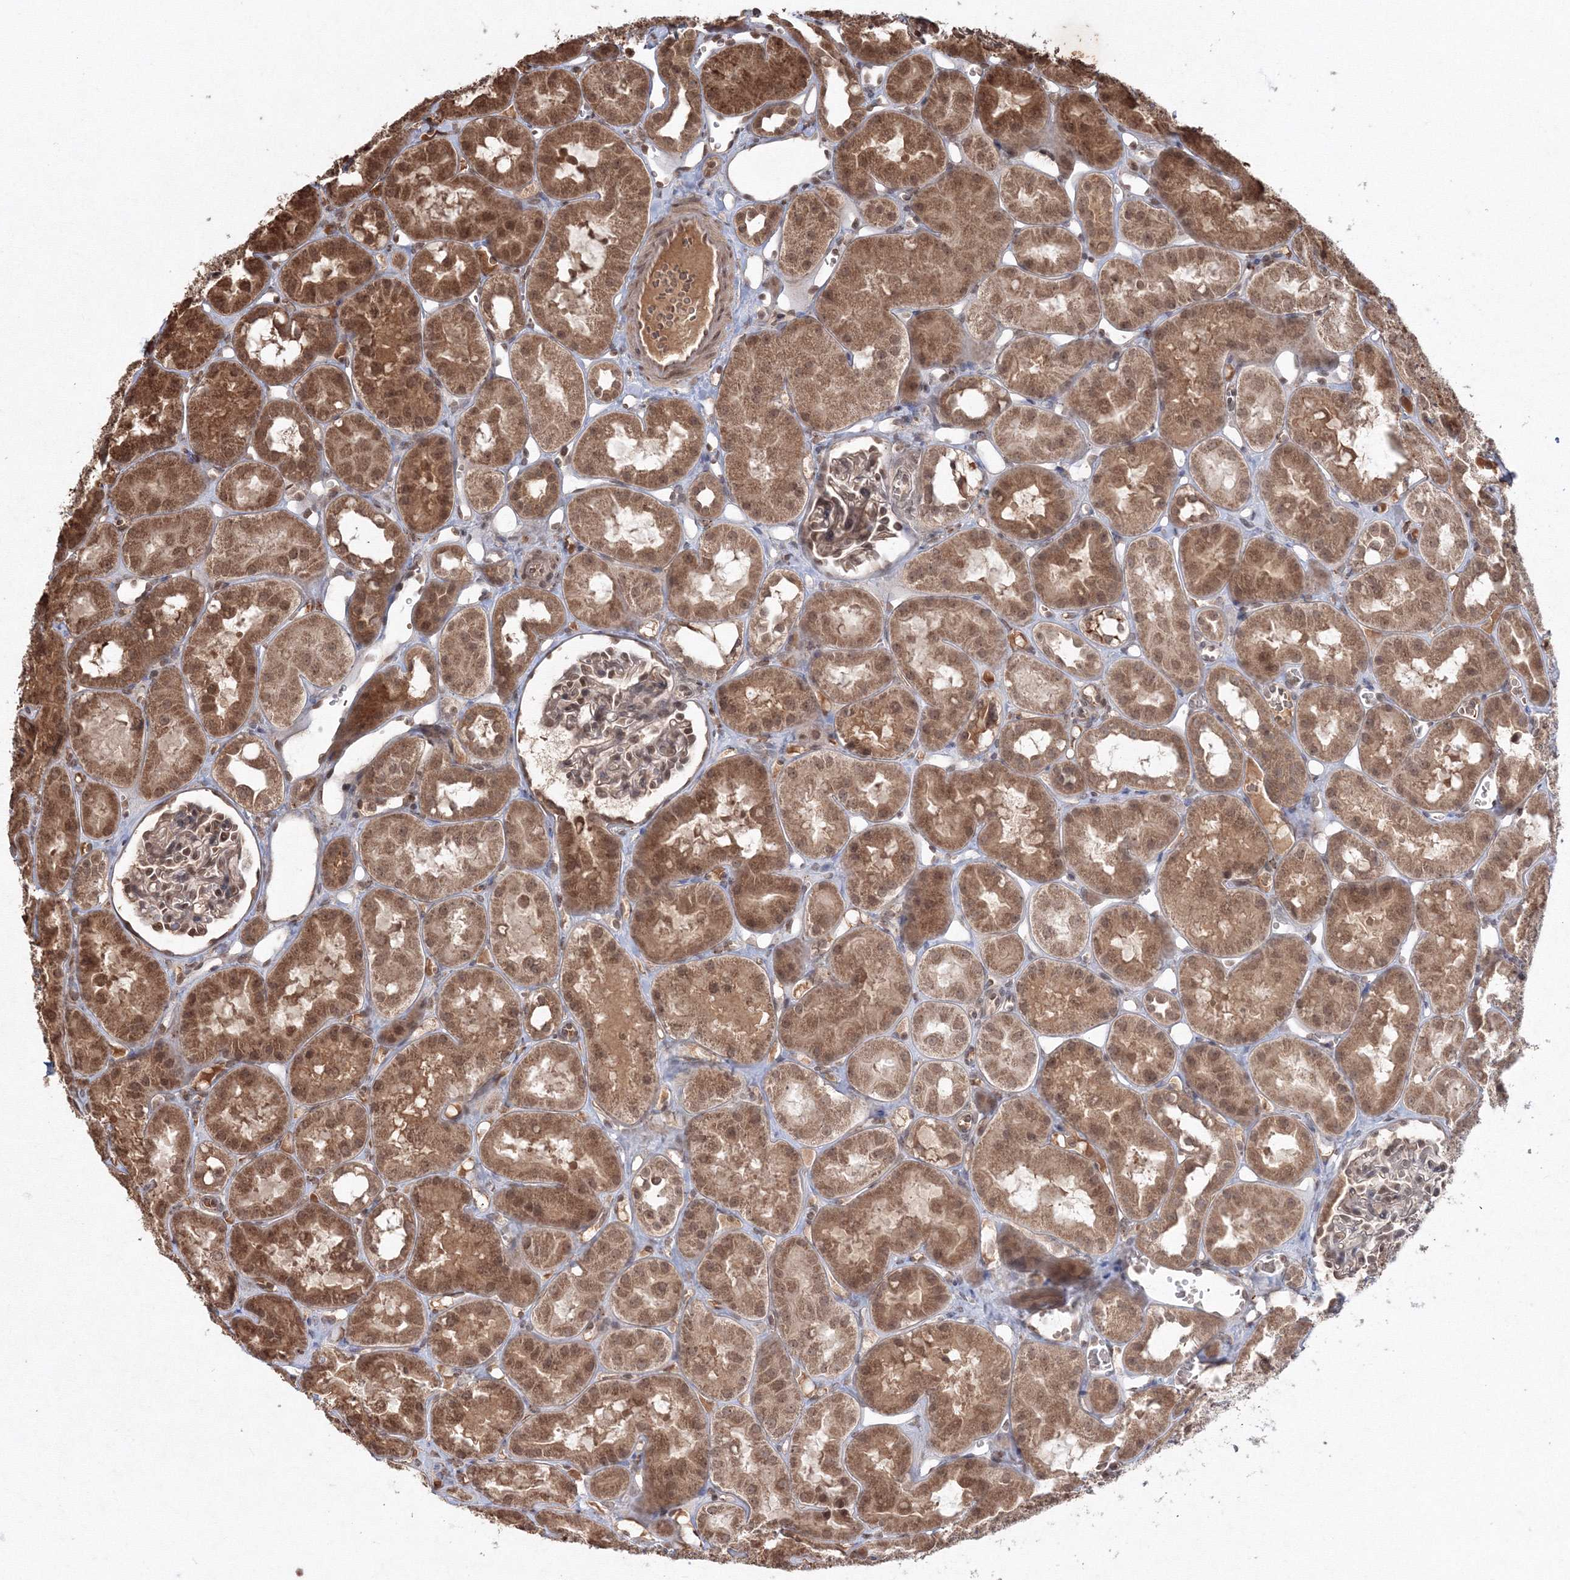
{"staining": {"intensity": "moderate", "quantity": "25%-75%", "location": "nuclear"}, "tissue": "kidney", "cell_type": "Cells in glomeruli", "image_type": "normal", "snomed": [{"axis": "morphology", "description": "Normal tissue, NOS"}, {"axis": "topography", "description": "Kidney"}], "caption": "The photomicrograph exhibits staining of unremarkable kidney, revealing moderate nuclear protein expression (brown color) within cells in glomeruli. Using DAB (brown) and hematoxylin (blue) stains, captured at high magnification using brightfield microscopy.", "gene": "PEX13", "patient": {"sex": "male", "age": 16}}